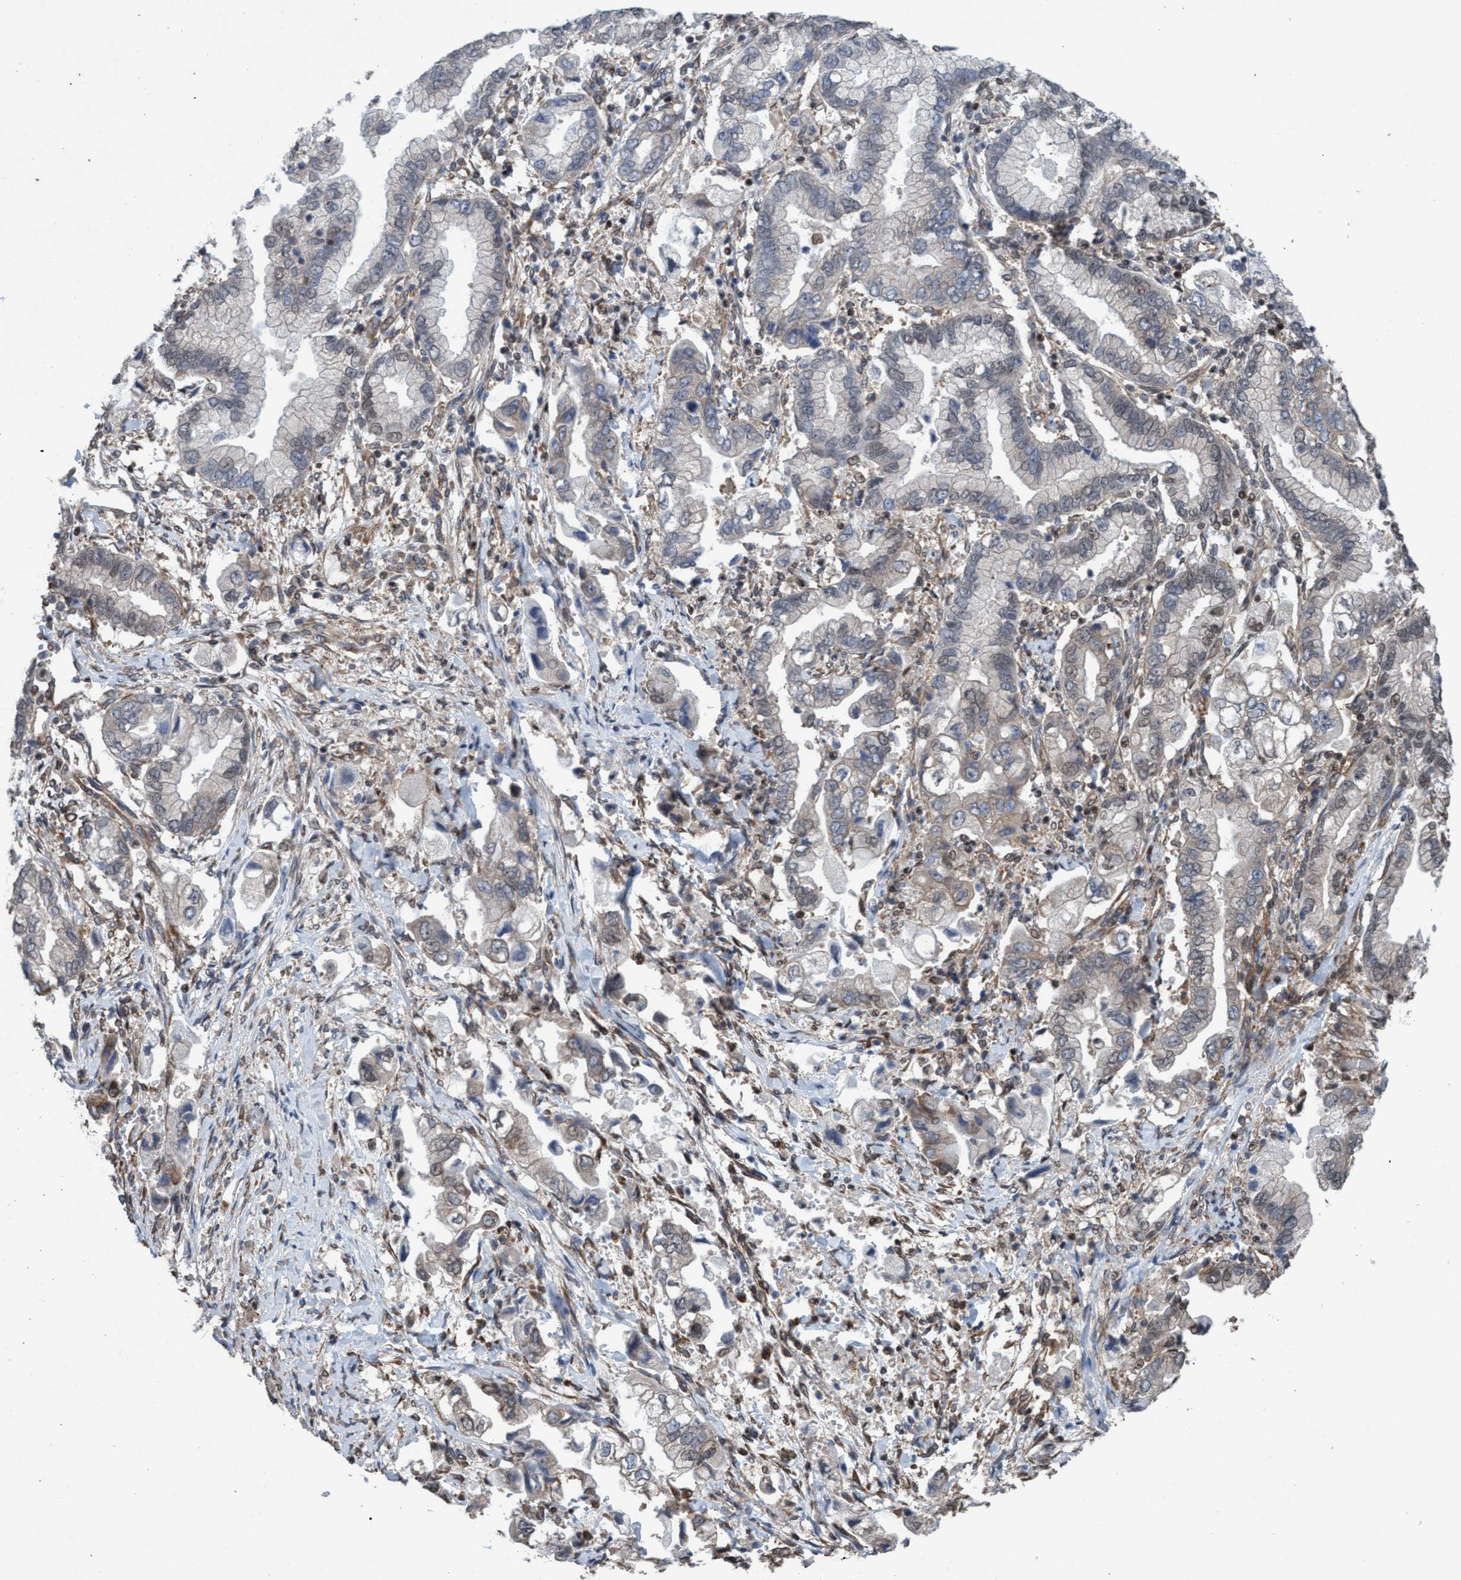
{"staining": {"intensity": "weak", "quantity": "<25%", "location": "cytoplasmic/membranous"}, "tissue": "stomach cancer", "cell_type": "Tumor cells", "image_type": "cancer", "snomed": [{"axis": "morphology", "description": "Normal tissue, NOS"}, {"axis": "morphology", "description": "Adenocarcinoma, NOS"}, {"axis": "topography", "description": "Stomach"}], "caption": "IHC of human stomach adenocarcinoma exhibits no positivity in tumor cells.", "gene": "METAP2", "patient": {"sex": "male", "age": 62}}